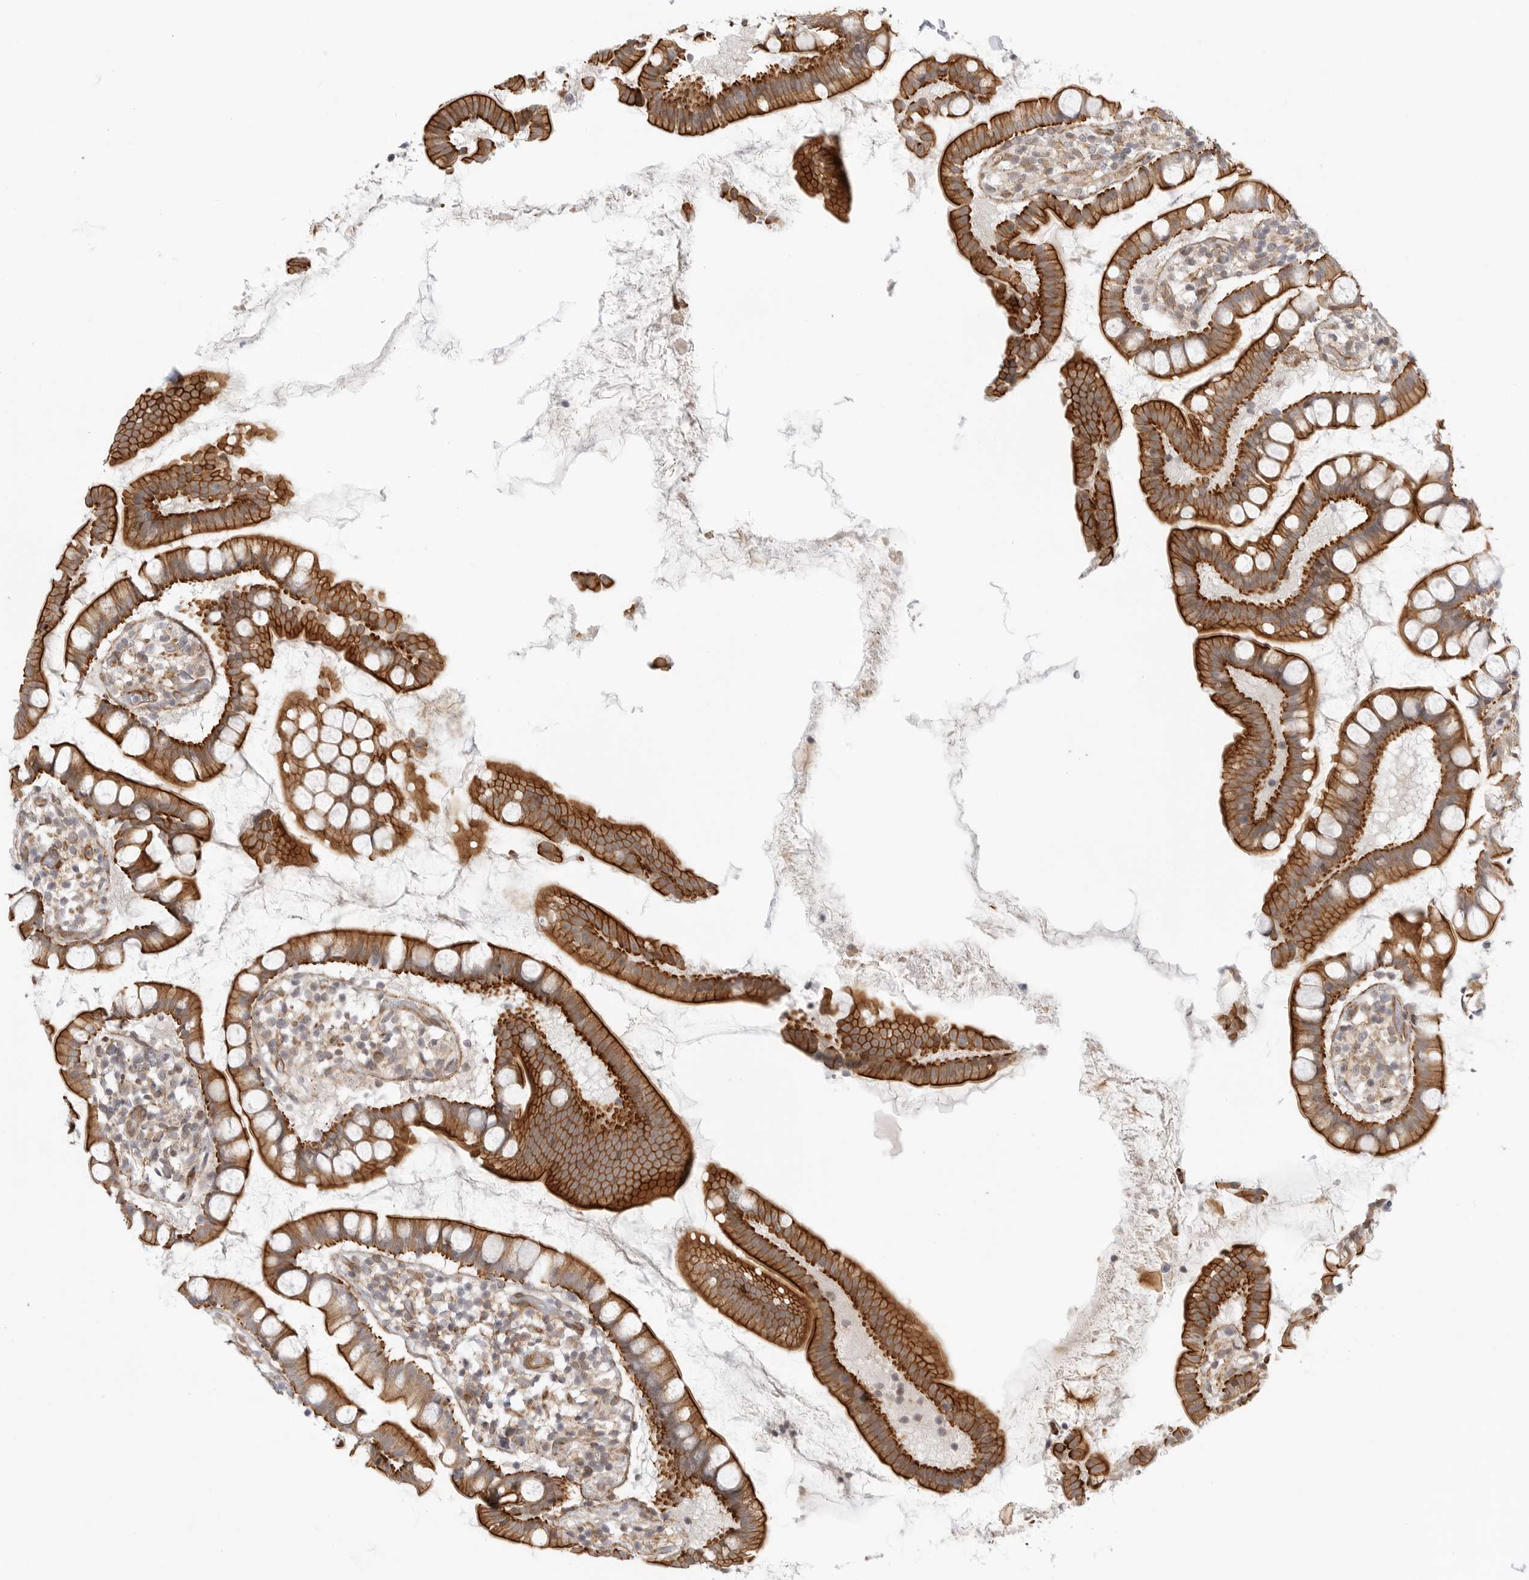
{"staining": {"intensity": "strong", "quantity": ">75%", "location": "cytoplasmic/membranous"}, "tissue": "small intestine", "cell_type": "Glandular cells", "image_type": "normal", "snomed": [{"axis": "morphology", "description": "Normal tissue, NOS"}, {"axis": "topography", "description": "Small intestine"}], "caption": "Small intestine stained with IHC exhibits strong cytoplasmic/membranous positivity in about >75% of glandular cells.", "gene": "ATOH7", "patient": {"sex": "female", "age": 84}}